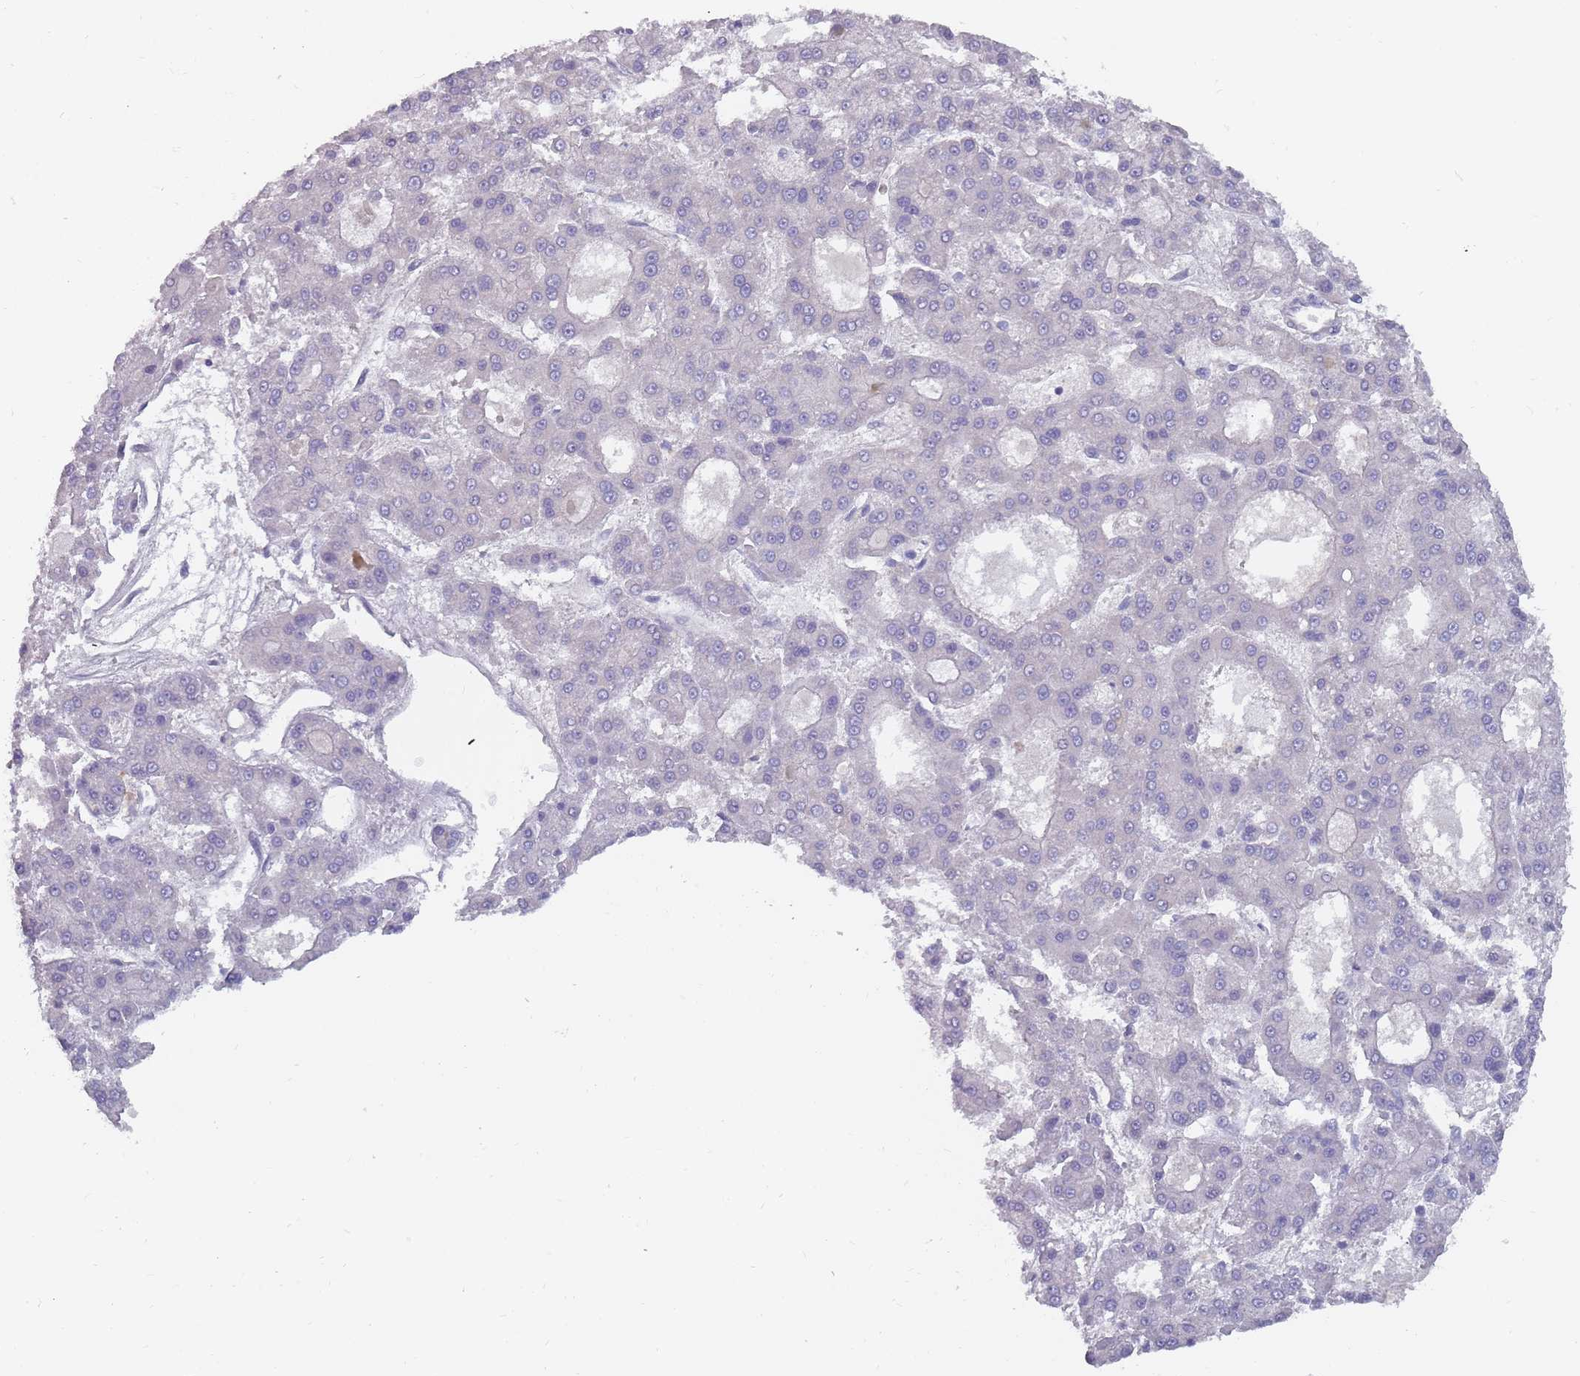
{"staining": {"intensity": "negative", "quantity": "none", "location": "none"}, "tissue": "liver cancer", "cell_type": "Tumor cells", "image_type": "cancer", "snomed": [{"axis": "morphology", "description": "Carcinoma, Hepatocellular, NOS"}, {"axis": "topography", "description": "Liver"}], "caption": "A high-resolution photomicrograph shows IHC staining of liver cancer (hepatocellular carcinoma), which displays no significant positivity in tumor cells. (Immunohistochemistry, brightfield microscopy, high magnification).", "gene": "DDX4", "patient": {"sex": "male", "age": 70}}